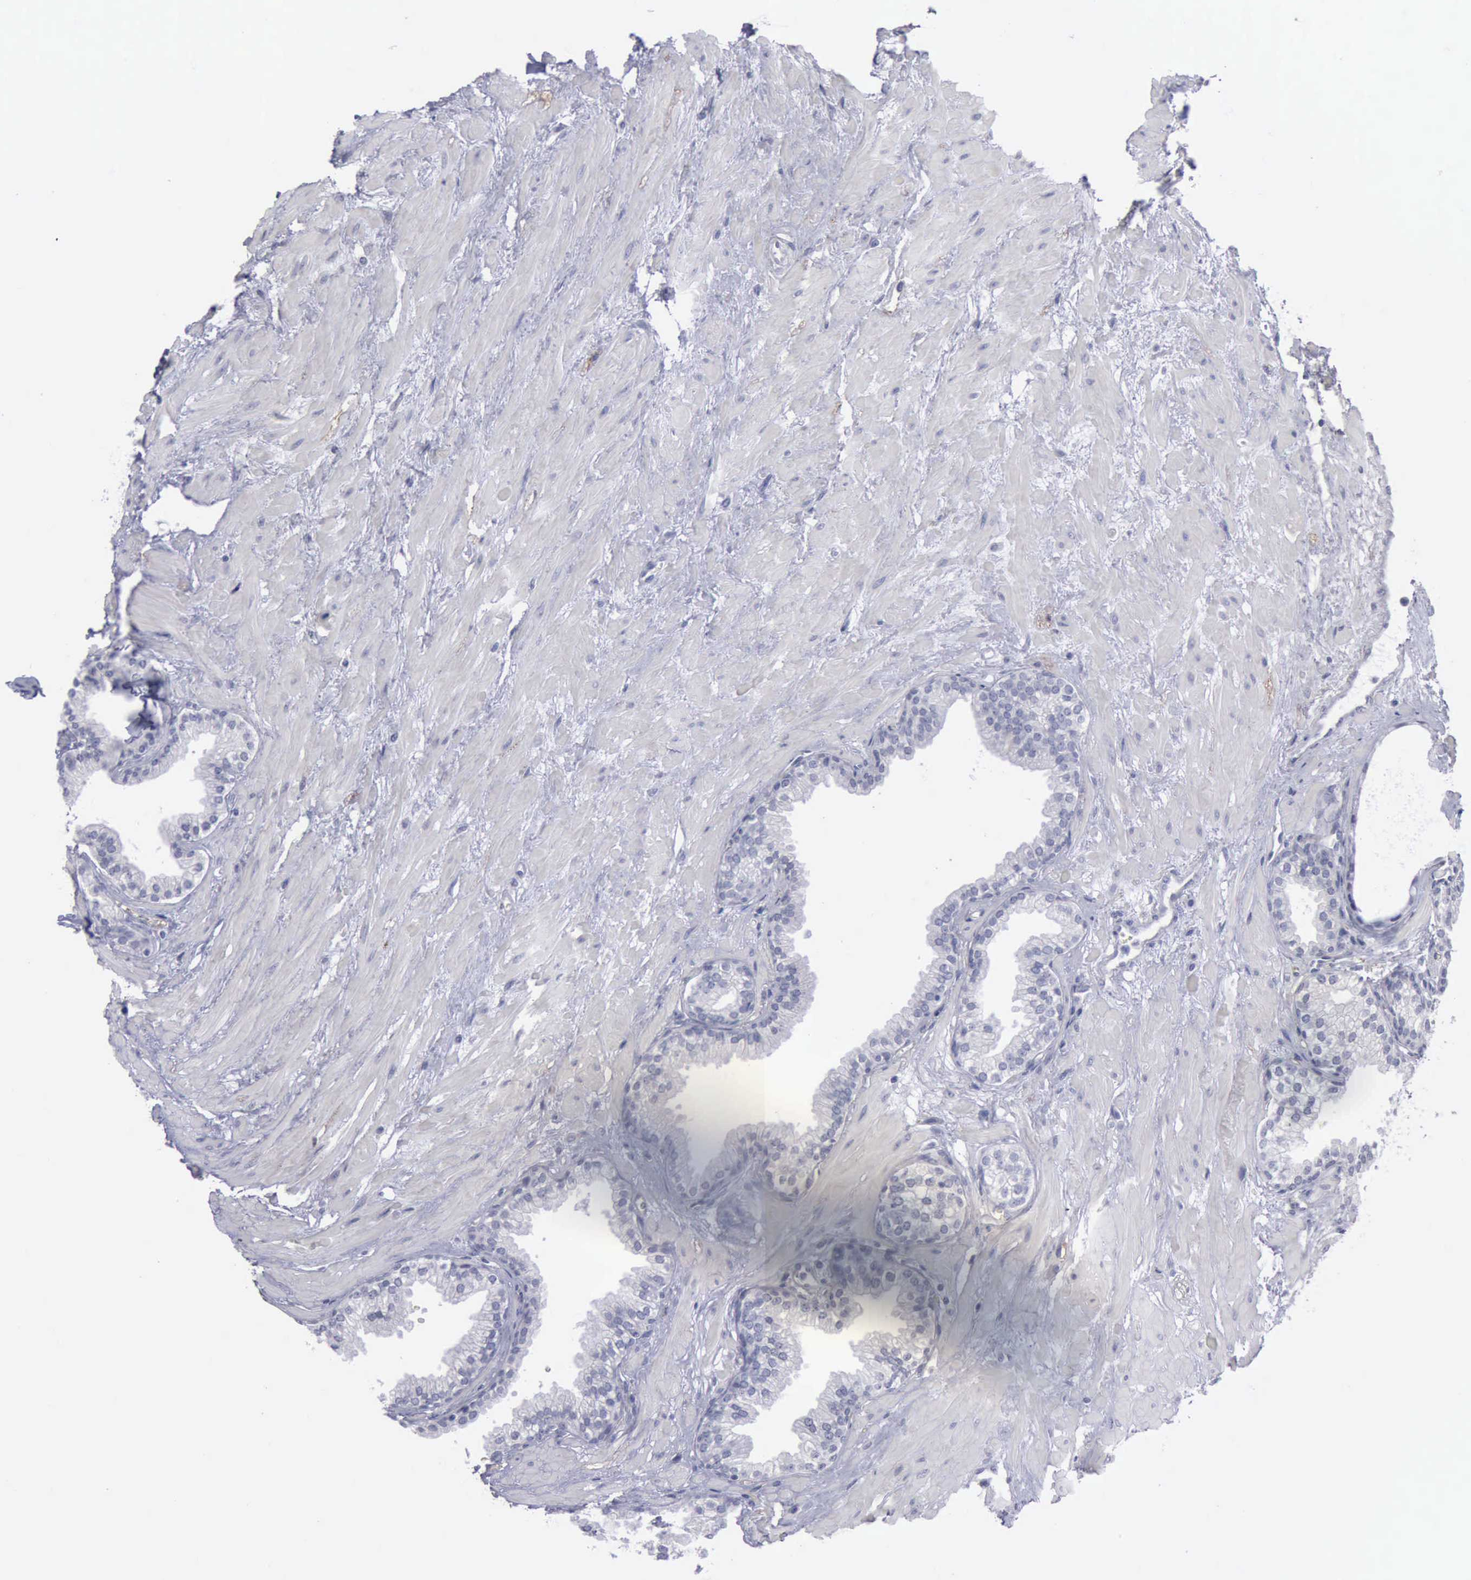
{"staining": {"intensity": "moderate", "quantity": "<25%", "location": "cytoplasmic/membranous"}, "tissue": "prostate", "cell_type": "Glandular cells", "image_type": "normal", "snomed": [{"axis": "morphology", "description": "Normal tissue, NOS"}, {"axis": "topography", "description": "Prostate"}], "caption": "Glandular cells demonstrate low levels of moderate cytoplasmic/membranous expression in approximately <25% of cells in benign human prostate.", "gene": "CDH2", "patient": {"sex": "male", "age": 64}}